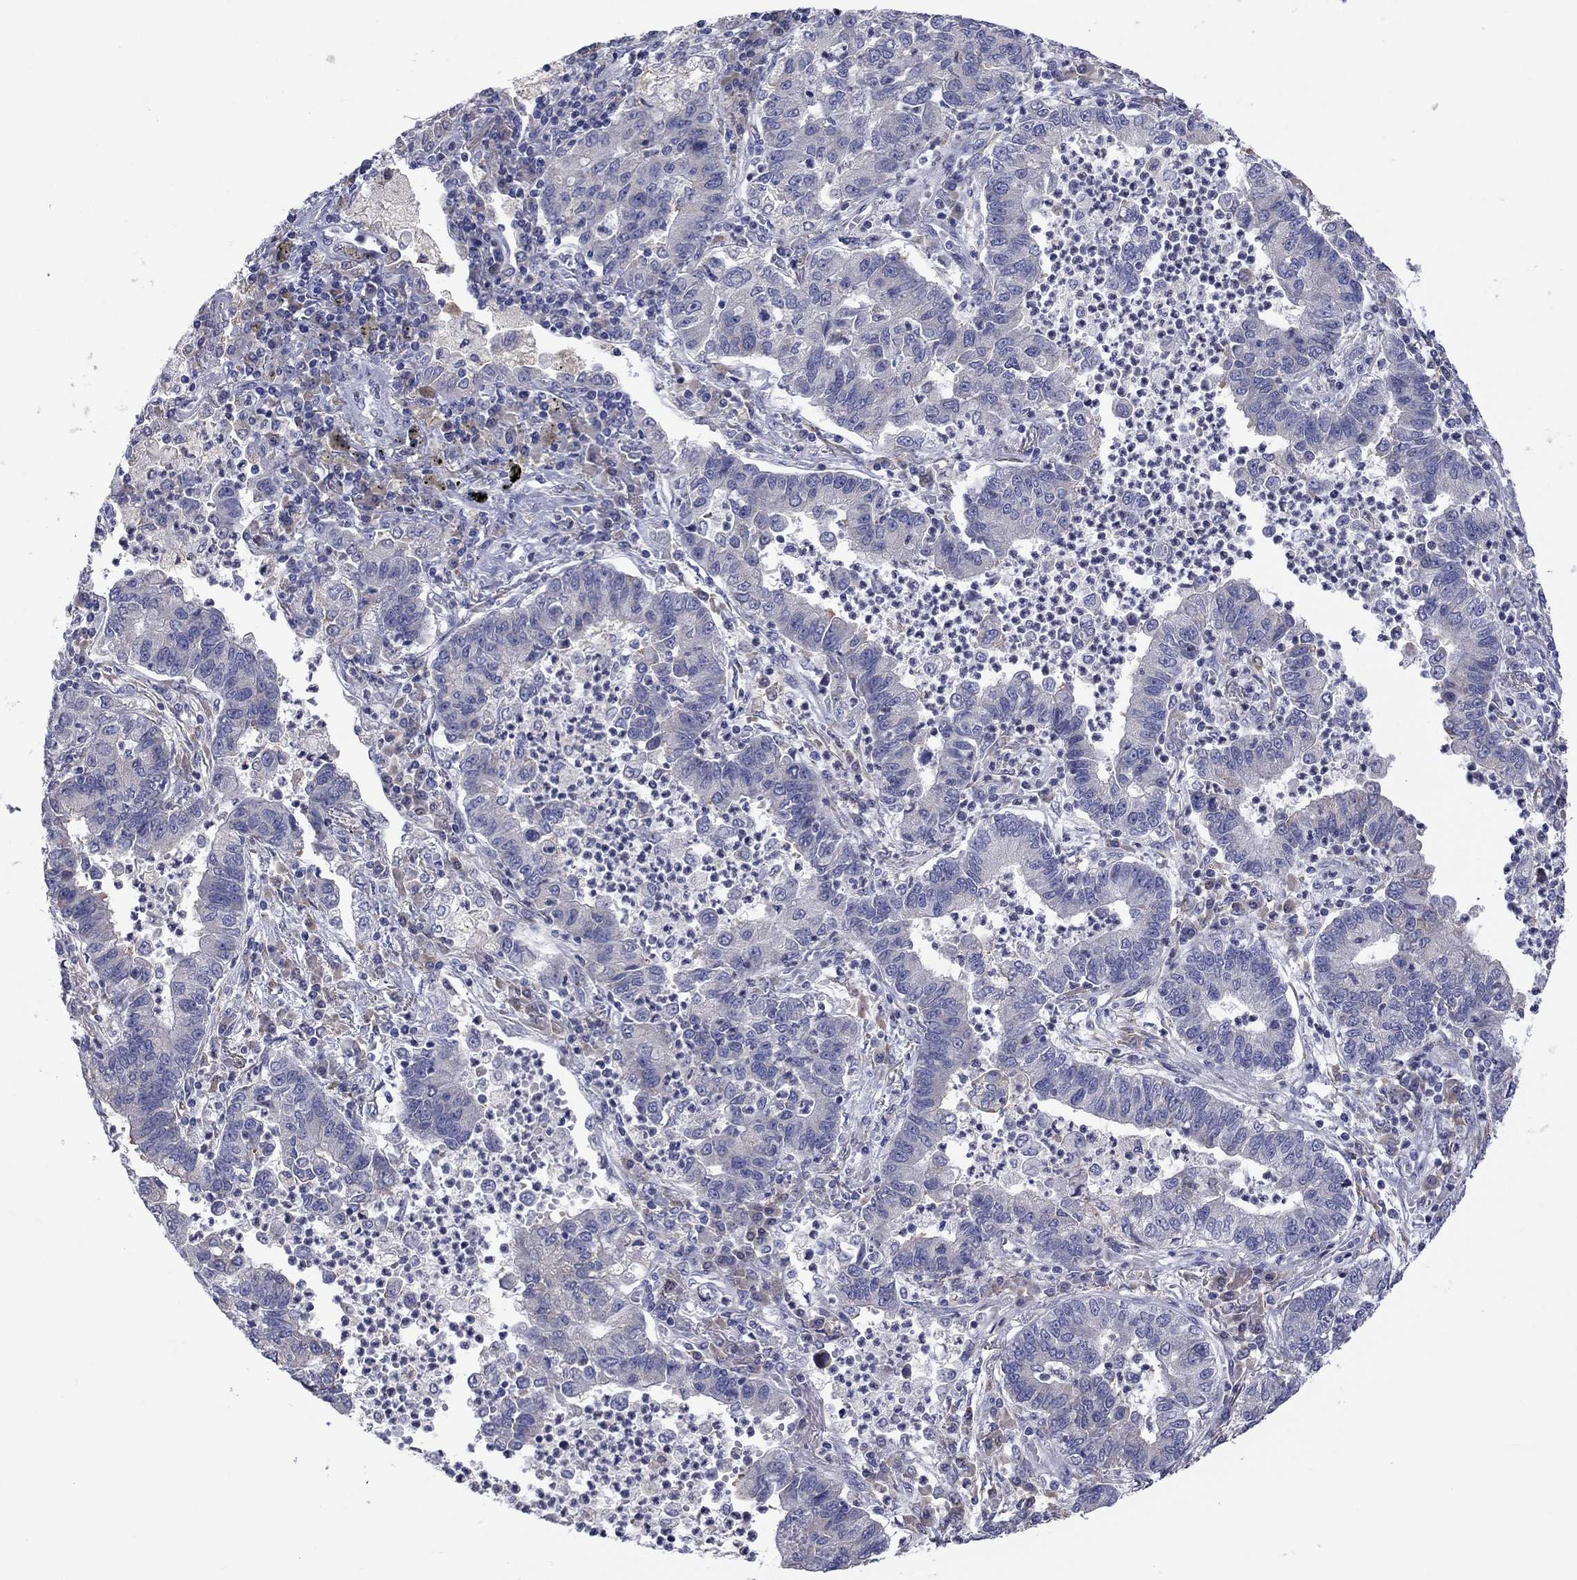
{"staining": {"intensity": "negative", "quantity": "none", "location": "none"}, "tissue": "lung cancer", "cell_type": "Tumor cells", "image_type": "cancer", "snomed": [{"axis": "morphology", "description": "Adenocarcinoma, NOS"}, {"axis": "topography", "description": "Lung"}], "caption": "High magnification brightfield microscopy of adenocarcinoma (lung) stained with DAB (brown) and counterstained with hematoxylin (blue): tumor cells show no significant expression. (DAB immunohistochemistry (IHC) with hematoxylin counter stain).", "gene": "TMPRSS11A", "patient": {"sex": "female", "age": 57}}